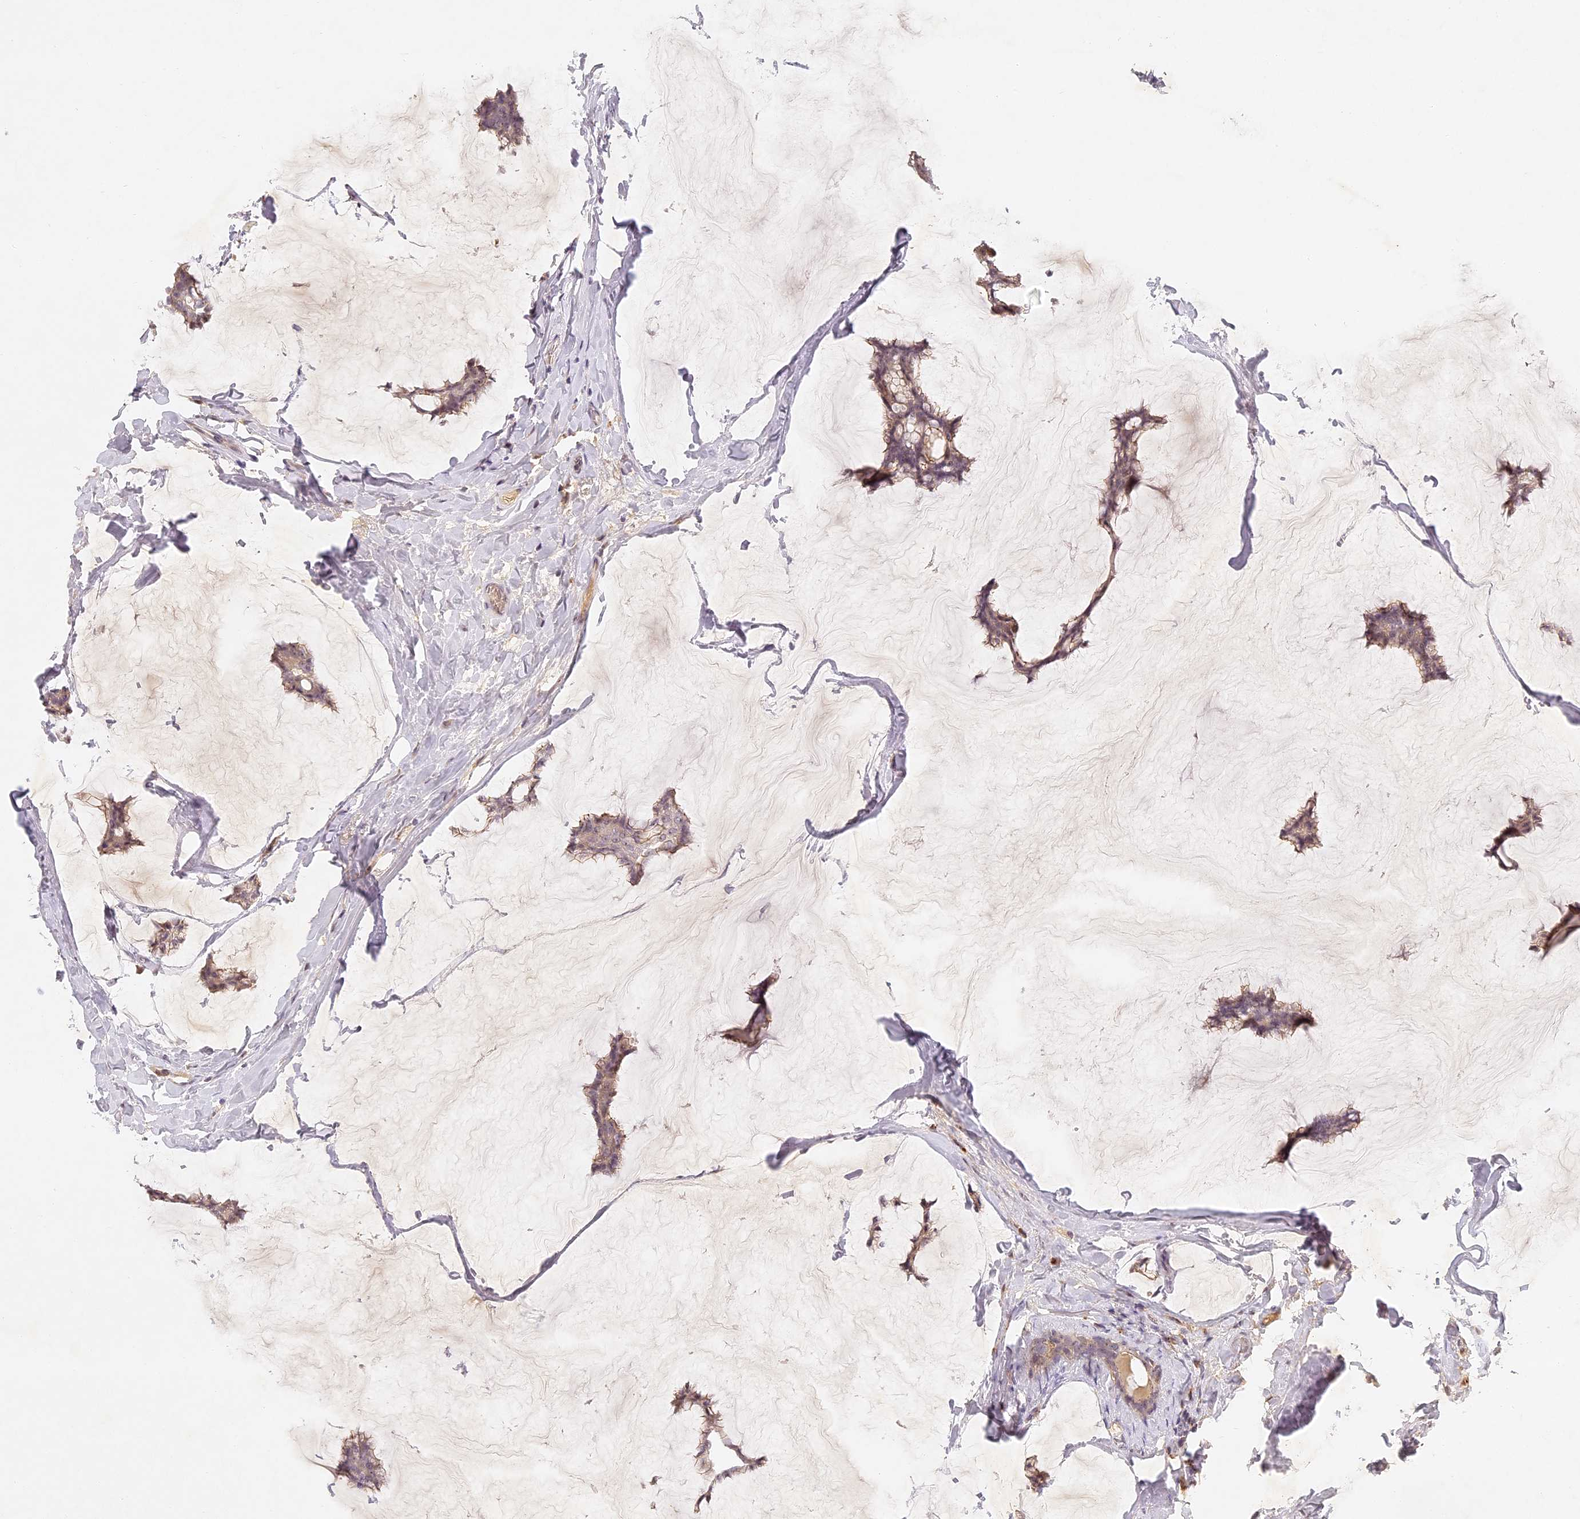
{"staining": {"intensity": "weak", "quantity": ">75%", "location": "cytoplasmic/membranous"}, "tissue": "breast cancer", "cell_type": "Tumor cells", "image_type": "cancer", "snomed": [{"axis": "morphology", "description": "Duct carcinoma"}, {"axis": "topography", "description": "Breast"}], "caption": "Human invasive ductal carcinoma (breast) stained with a brown dye exhibits weak cytoplasmic/membranous positive positivity in approximately >75% of tumor cells.", "gene": "ELL3", "patient": {"sex": "female", "age": 93}}